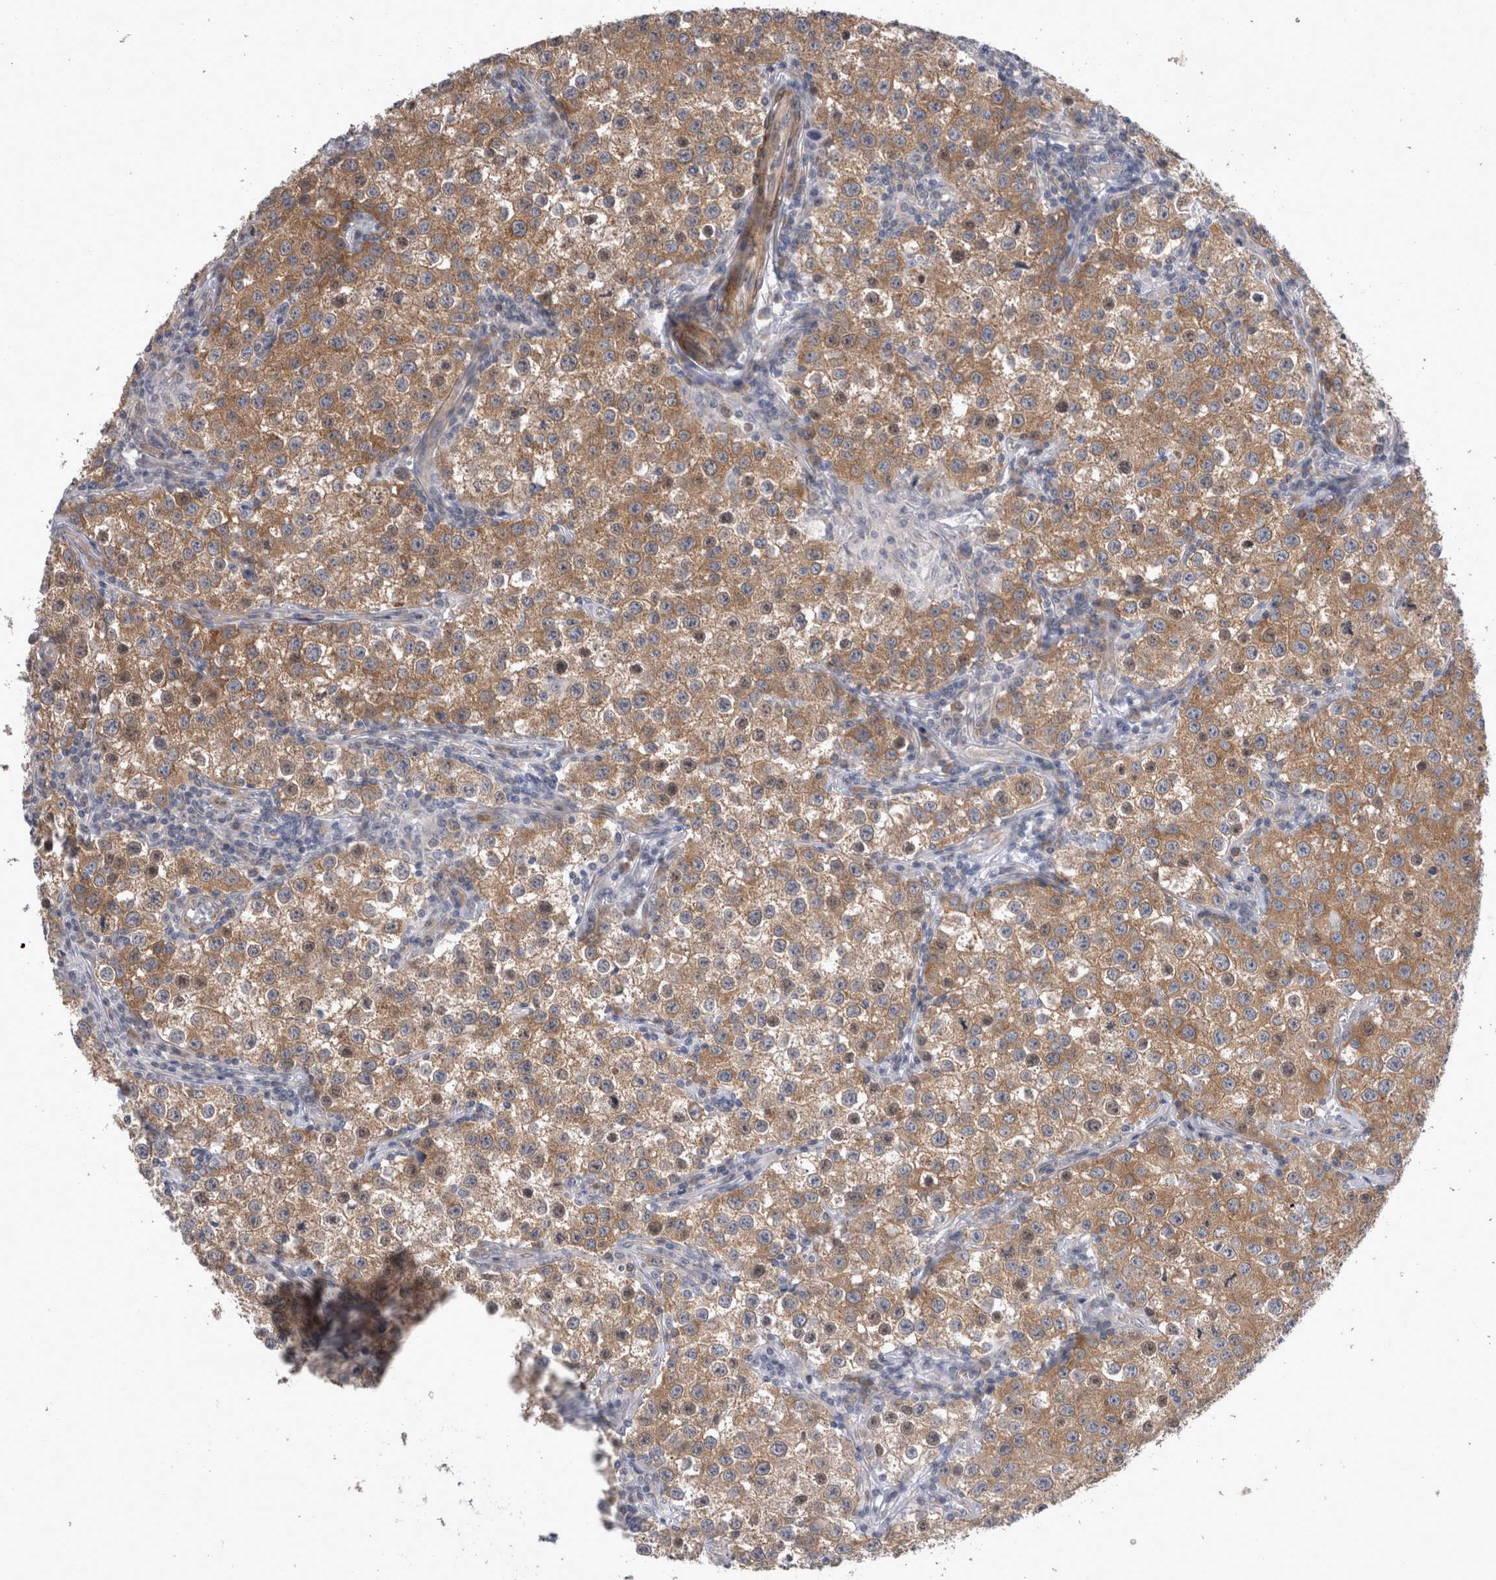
{"staining": {"intensity": "moderate", "quantity": ">75%", "location": "cytoplasmic/membranous"}, "tissue": "testis cancer", "cell_type": "Tumor cells", "image_type": "cancer", "snomed": [{"axis": "morphology", "description": "Seminoma, NOS"}, {"axis": "morphology", "description": "Carcinoma, Embryonal, NOS"}, {"axis": "topography", "description": "Testis"}], "caption": "There is medium levels of moderate cytoplasmic/membranous staining in tumor cells of testis cancer (embryonal carcinoma), as demonstrated by immunohistochemical staining (brown color).", "gene": "DDX6", "patient": {"sex": "male", "age": 43}}